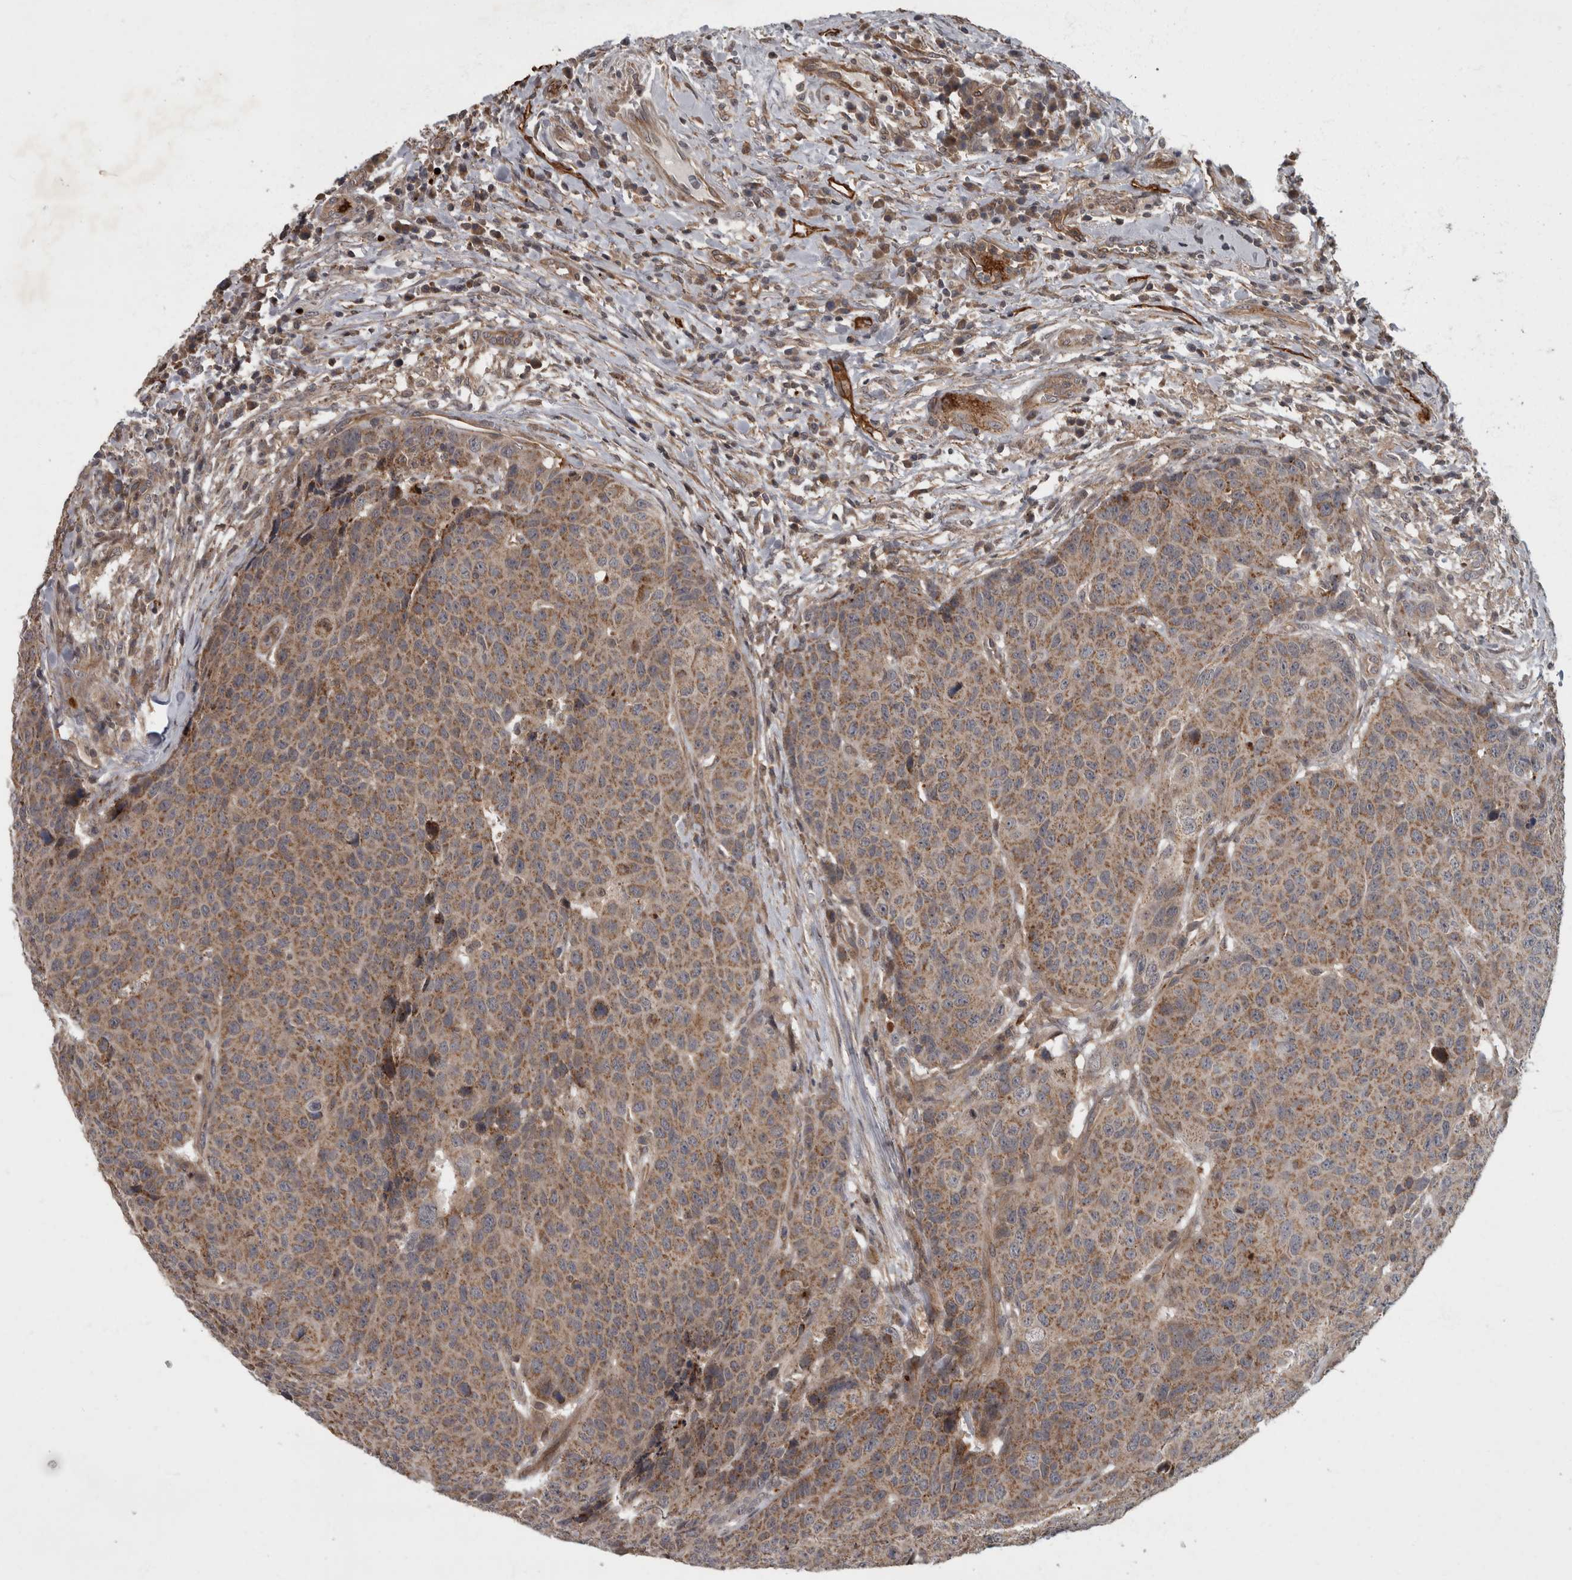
{"staining": {"intensity": "moderate", "quantity": ">75%", "location": "cytoplasmic/membranous"}, "tissue": "head and neck cancer", "cell_type": "Tumor cells", "image_type": "cancer", "snomed": [{"axis": "morphology", "description": "Squamous cell carcinoma, NOS"}, {"axis": "topography", "description": "Head-Neck"}], "caption": "A brown stain labels moderate cytoplasmic/membranous positivity of a protein in human squamous cell carcinoma (head and neck) tumor cells. The staining is performed using DAB (3,3'-diaminobenzidine) brown chromogen to label protein expression. The nuclei are counter-stained blue using hematoxylin.", "gene": "VEGFD", "patient": {"sex": "male", "age": 66}}